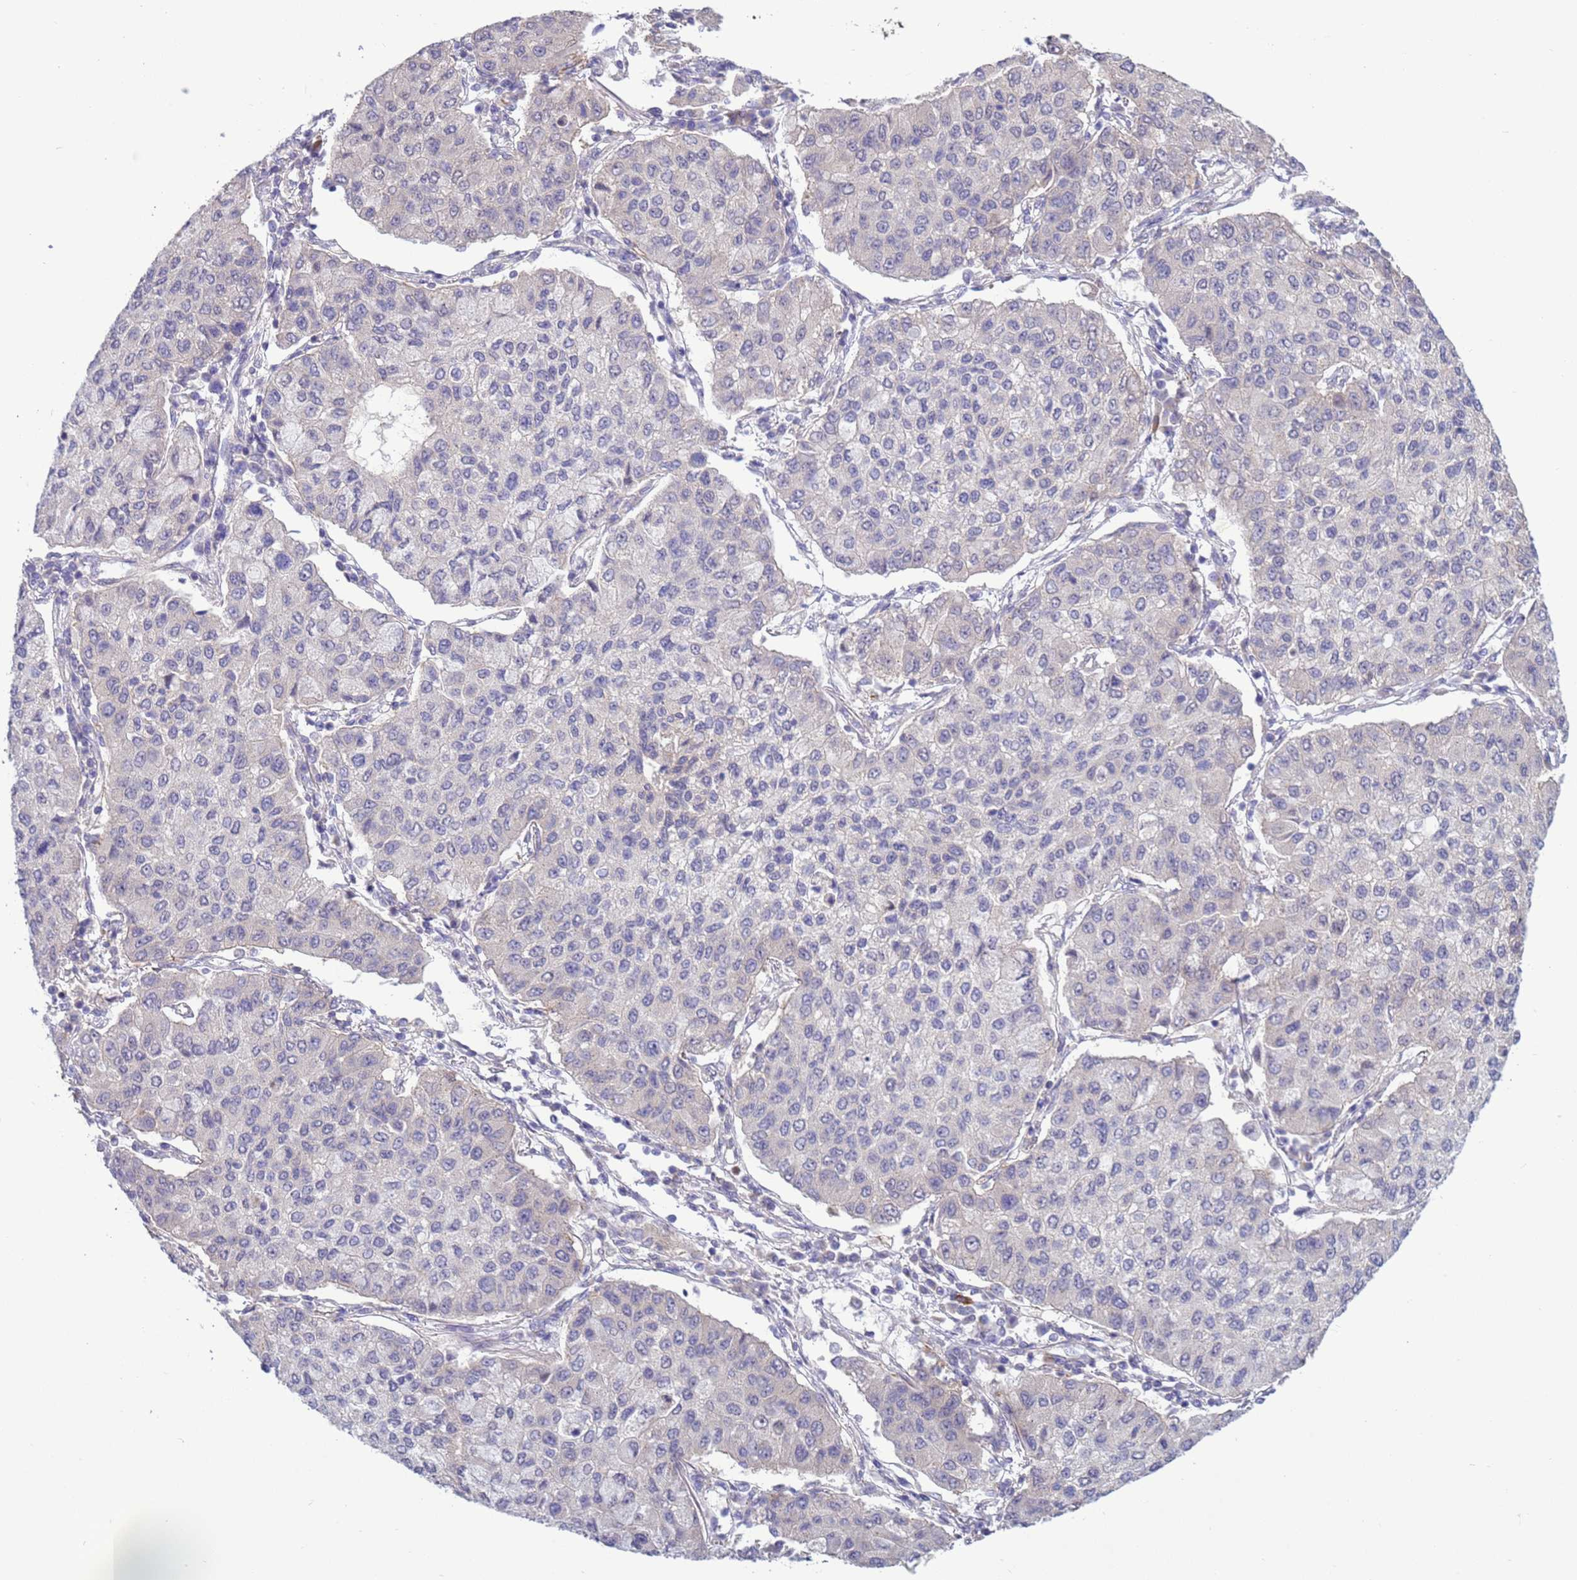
{"staining": {"intensity": "negative", "quantity": "none", "location": "none"}, "tissue": "lung cancer", "cell_type": "Tumor cells", "image_type": "cancer", "snomed": [{"axis": "morphology", "description": "Squamous cell carcinoma, NOS"}, {"axis": "topography", "description": "Lung"}], "caption": "Immunohistochemistry (IHC) of lung cancer (squamous cell carcinoma) demonstrates no expression in tumor cells. (Stains: DAB (3,3'-diaminobenzidine) immunohistochemistry with hematoxylin counter stain, Microscopy: brightfield microscopy at high magnification).", "gene": "GJA10", "patient": {"sex": "male", "age": 74}}